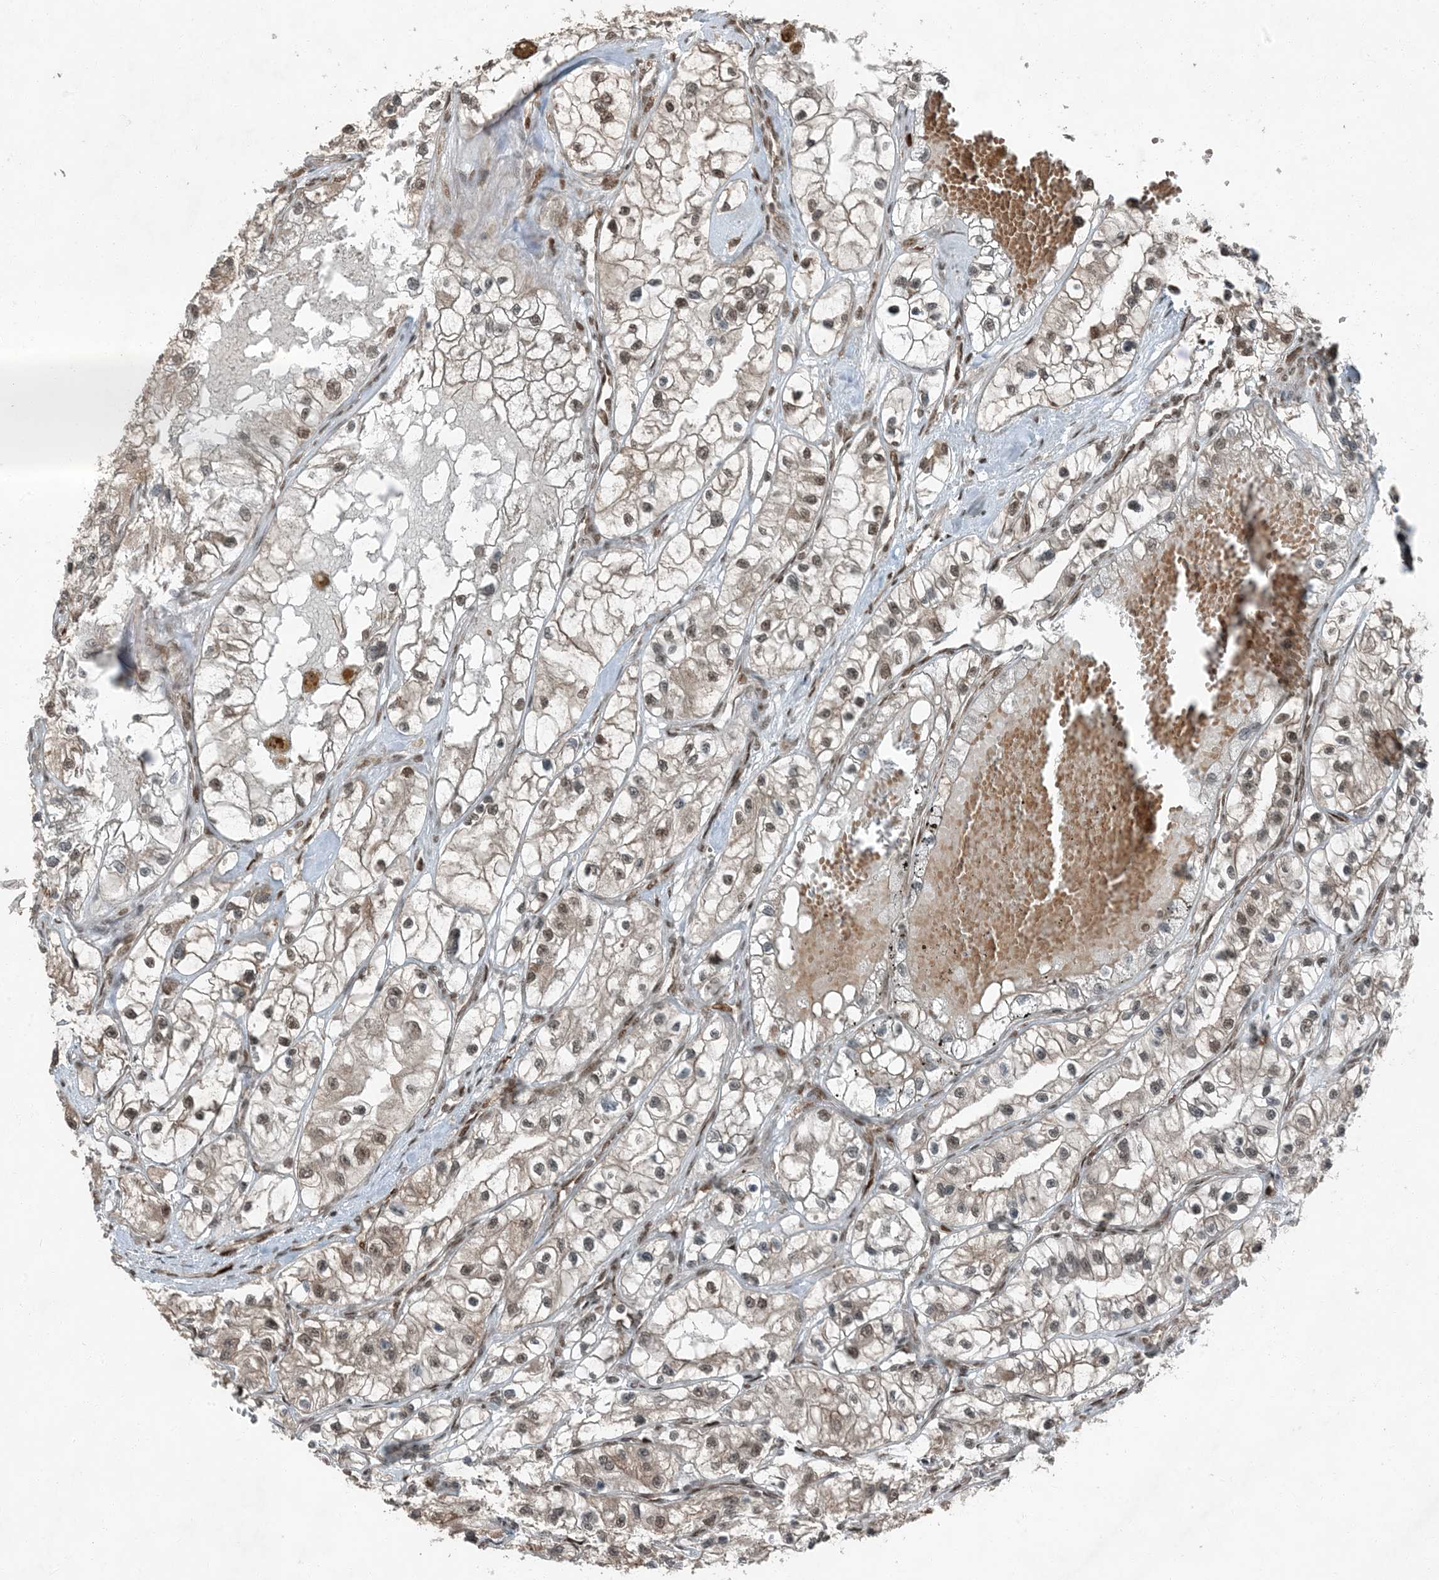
{"staining": {"intensity": "moderate", "quantity": ">75%", "location": "nuclear"}, "tissue": "renal cancer", "cell_type": "Tumor cells", "image_type": "cancer", "snomed": [{"axis": "morphology", "description": "Adenocarcinoma, NOS"}, {"axis": "topography", "description": "Kidney"}], "caption": "A photomicrograph showing moderate nuclear expression in approximately >75% of tumor cells in adenocarcinoma (renal), as visualized by brown immunohistochemical staining.", "gene": "TRAPPC12", "patient": {"sex": "female", "age": 57}}